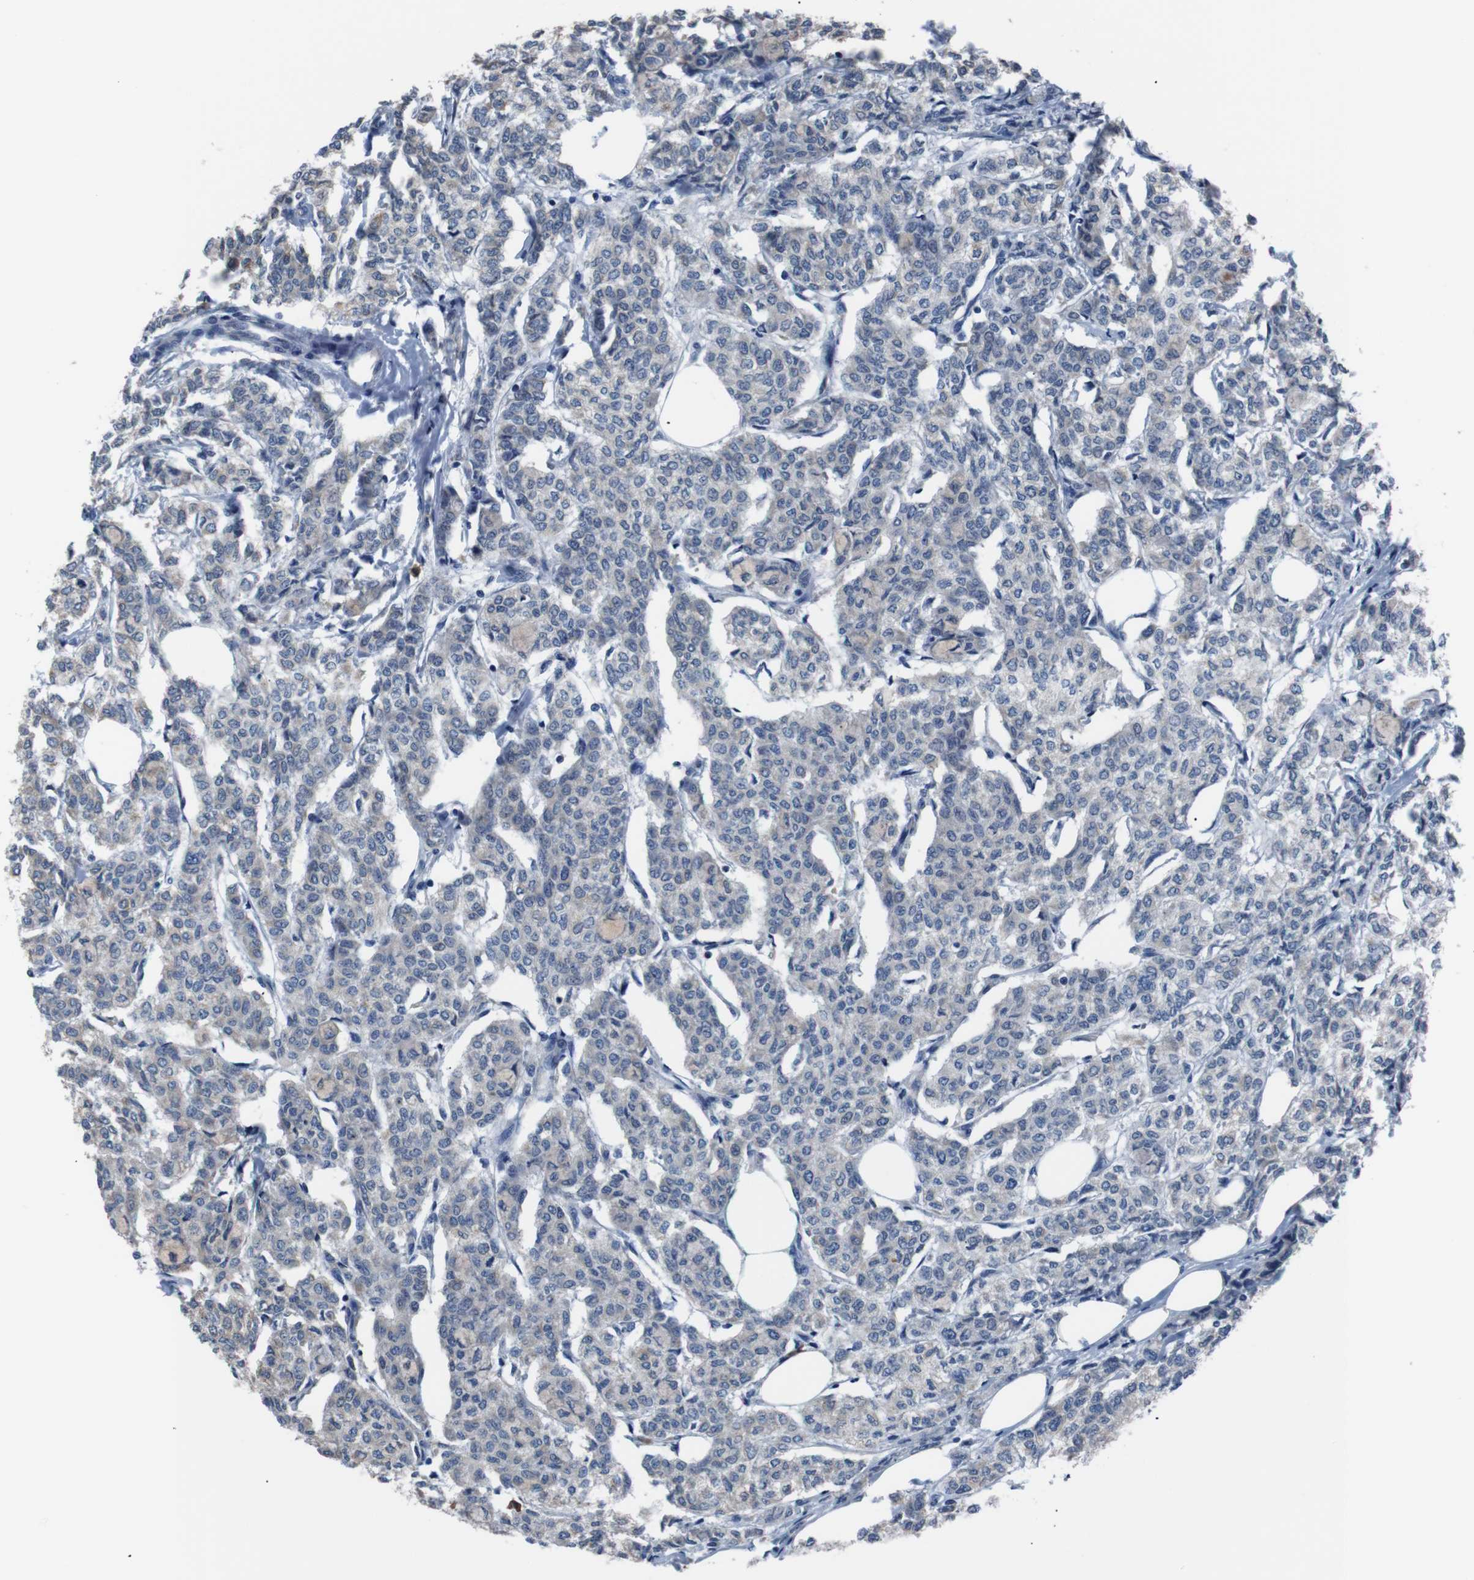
{"staining": {"intensity": "weak", "quantity": "<25%", "location": "cytoplasmic/membranous"}, "tissue": "breast cancer", "cell_type": "Tumor cells", "image_type": "cancer", "snomed": [{"axis": "morphology", "description": "Lobular carcinoma"}, {"axis": "topography", "description": "Breast"}], "caption": "Protein analysis of breast cancer (lobular carcinoma) shows no significant staining in tumor cells. The staining was performed using DAB to visualize the protein expression in brown, while the nuclei were stained in blue with hematoxylin (Magnification: 20x).", "gene": "SIGMAR1", "patient": {"sex": "female", "age": 60}}